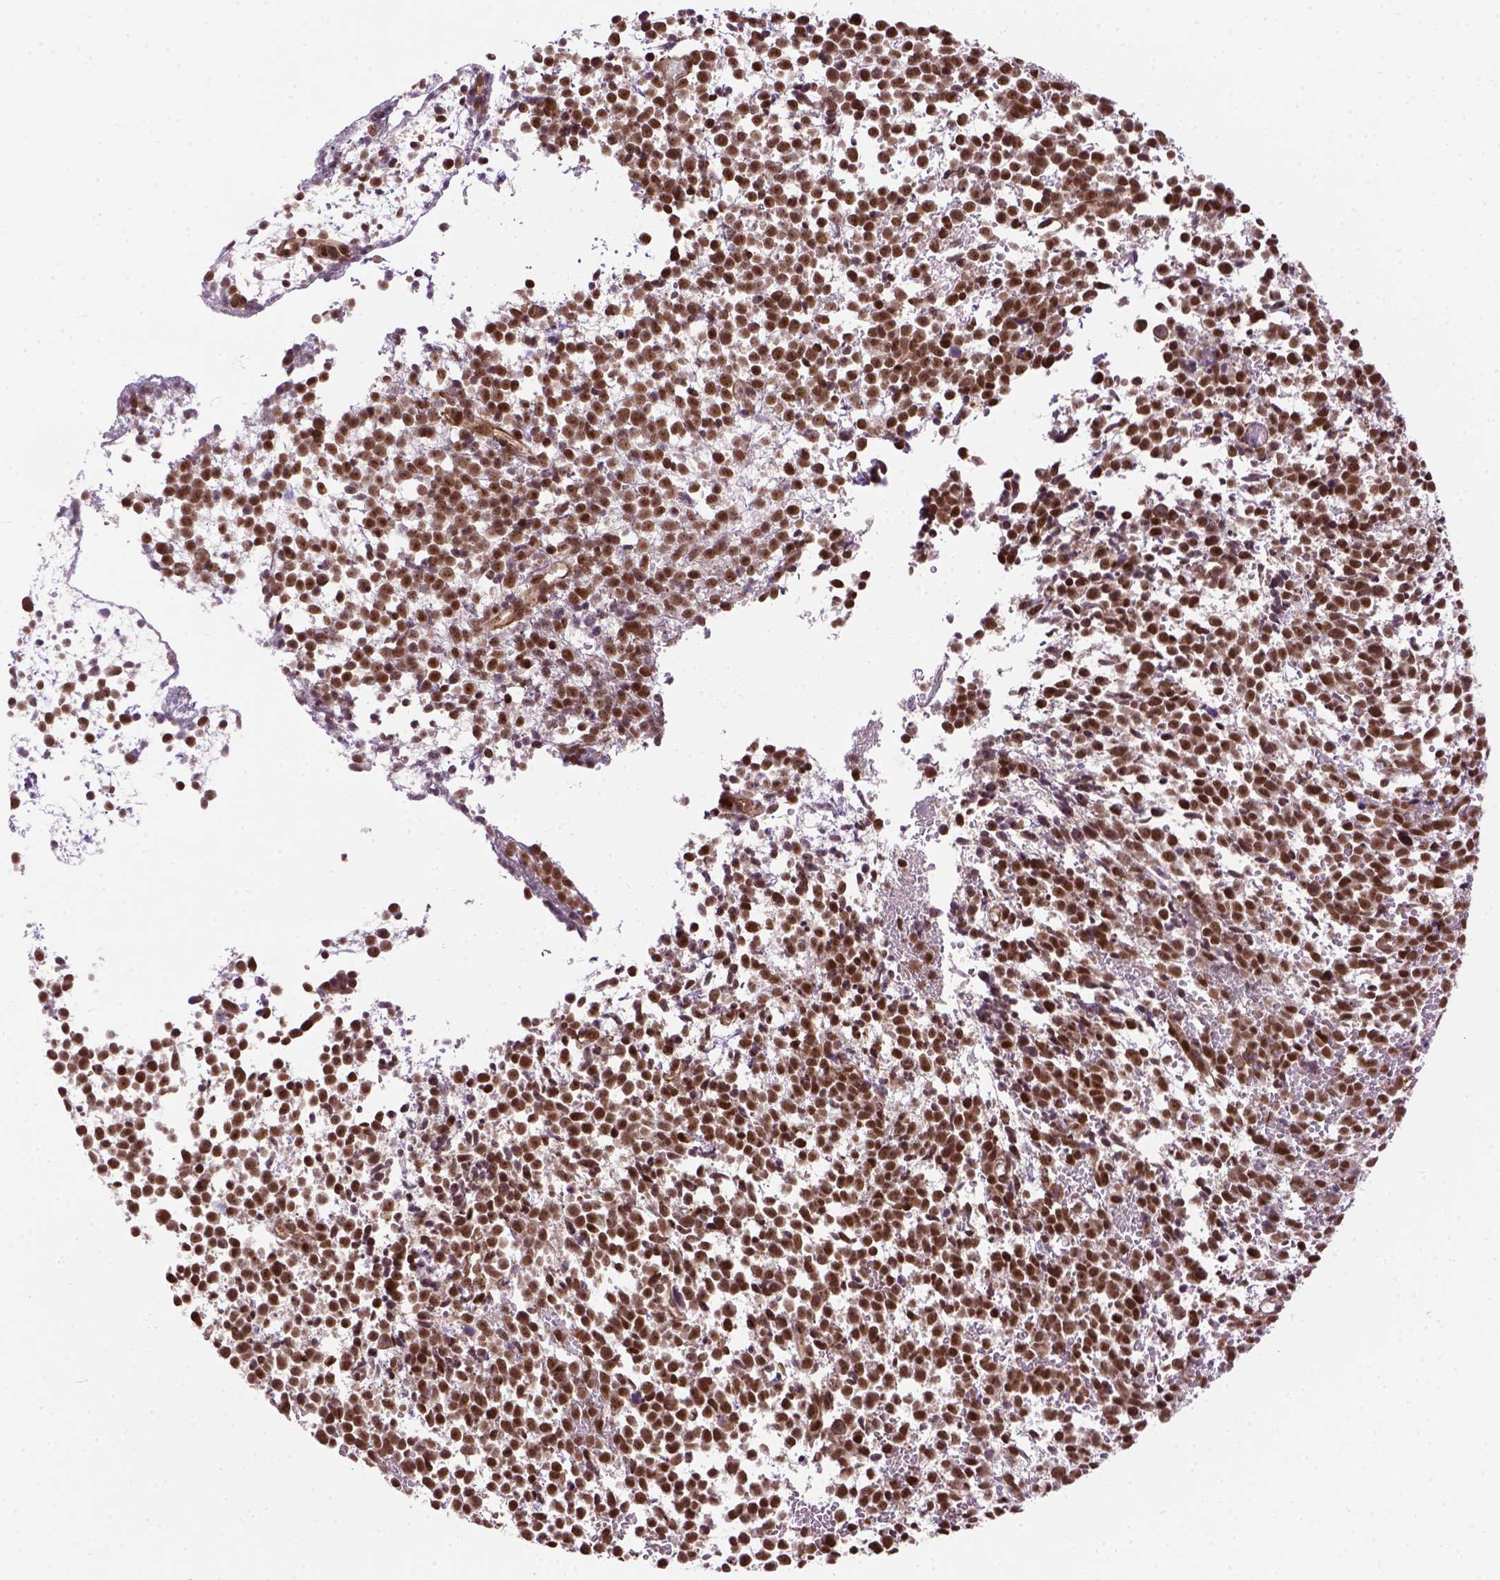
{"staining": {"intensity": "strong", "quantity": ">75%", "location": "nuclear"}, "tissue": "melanoma", "cell_type": "Tumor cells", "image_type": "cancer", "snomed": [{"axis": "morphology", "description": "Malignant melanoma, NOS"}, {"axis": "topography", "description": "Skin"}], "caption": "The micrograph displays staining of melanoma, revealing strong nuclear protein staining (brown color) within tumor cells. (IHC, brightfield microscopy, high magnification).", "gene": "ZNF630", "patient": {"sex": "female", "age": 70}}